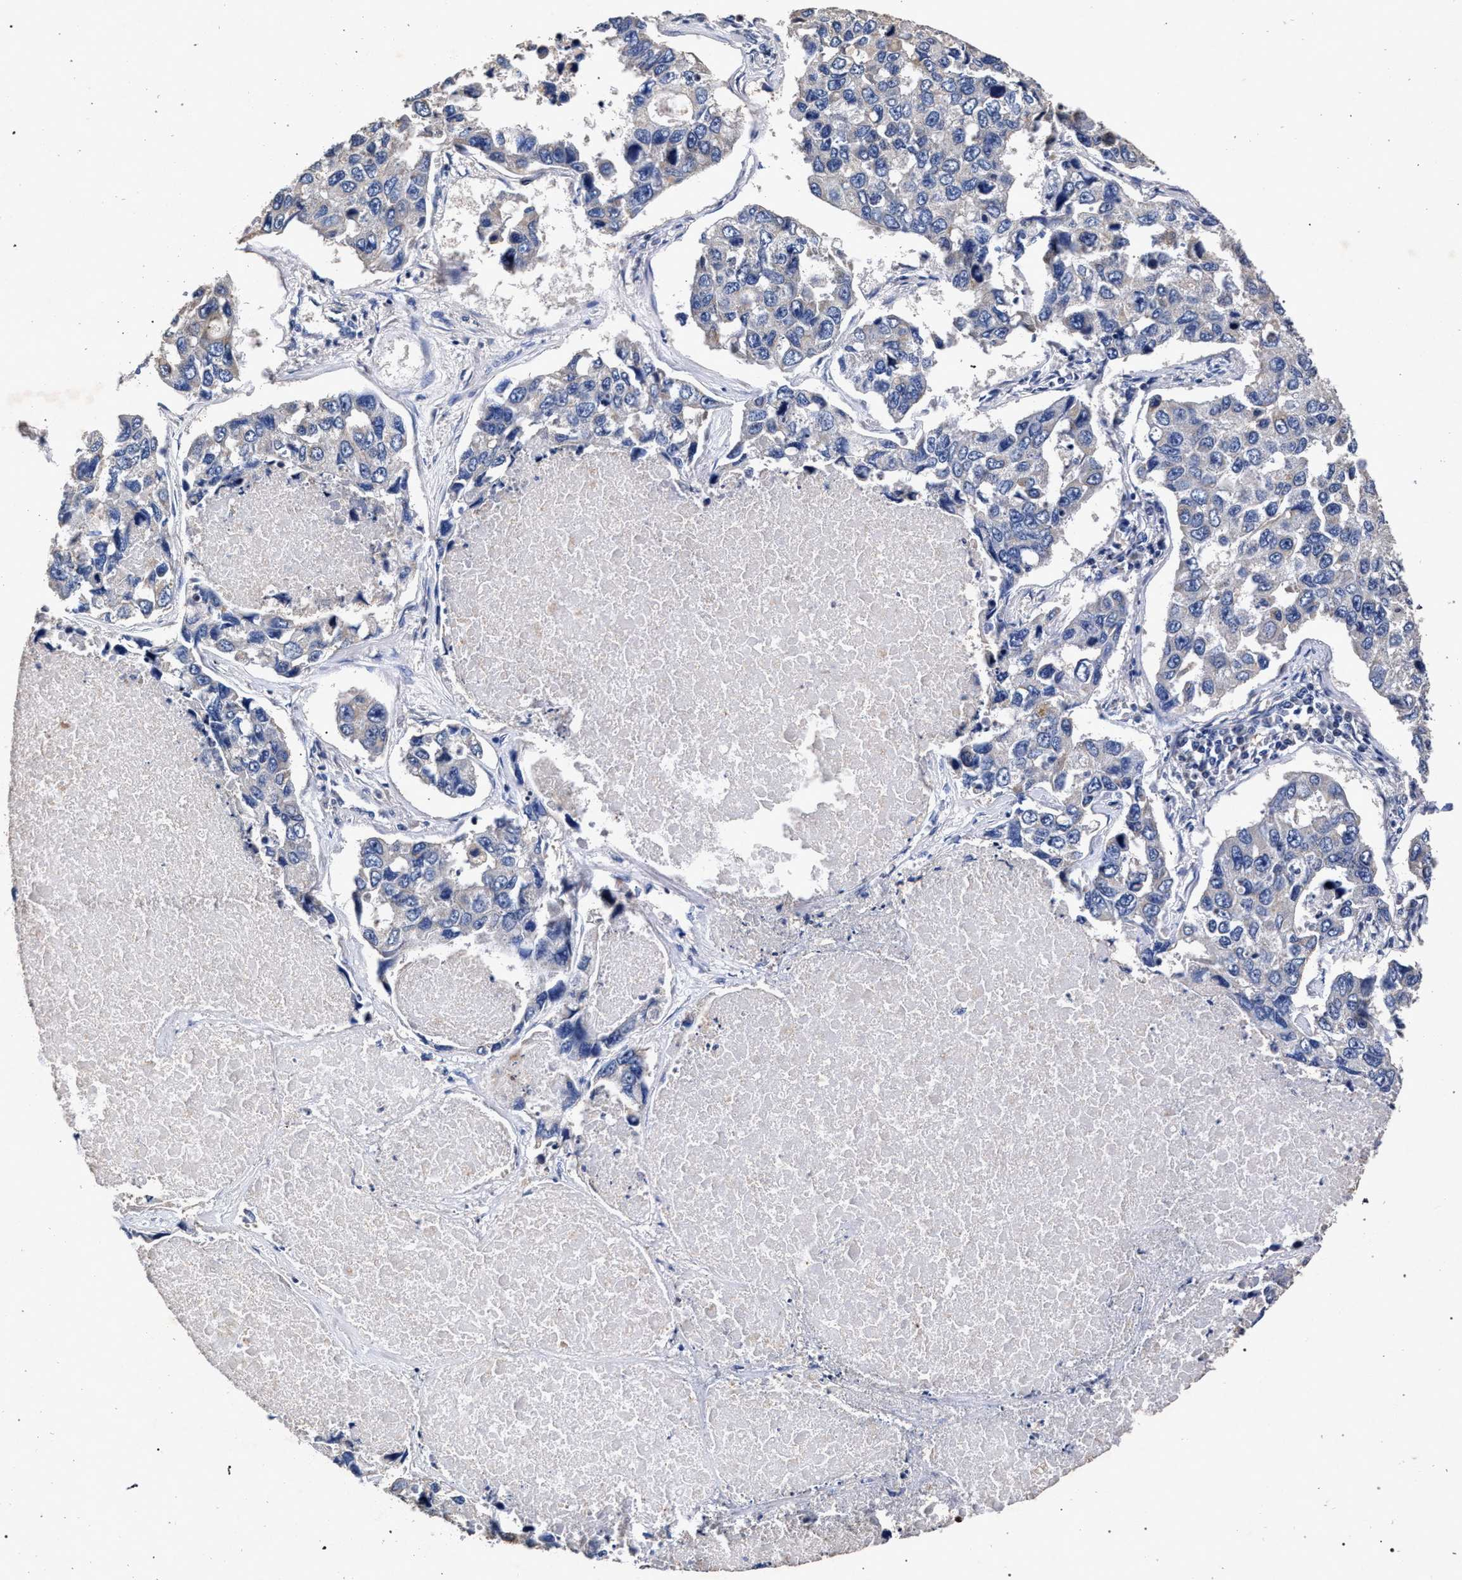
{"staining": {"intensity": "negative", "quantity": "none", "location": "none"}, "tissue": "lung cancer", "cell_type": "Tumor cells", "image_type": "cancer", "snomed": [{"axis": "morphology", "description": "Adenocarcinoma, NOS"}, {"axis": "topography", "description": "Lung"}], "caption": "Lung adenocarcinoma was stained to show a protein in brown. There is no significant staining in tumor cells. (Immunohistochemistry (ihc), brightfield microscopy, high magnification).", "gene": "ATP1A2", "patient": {"sex": "male", "age": 64}}